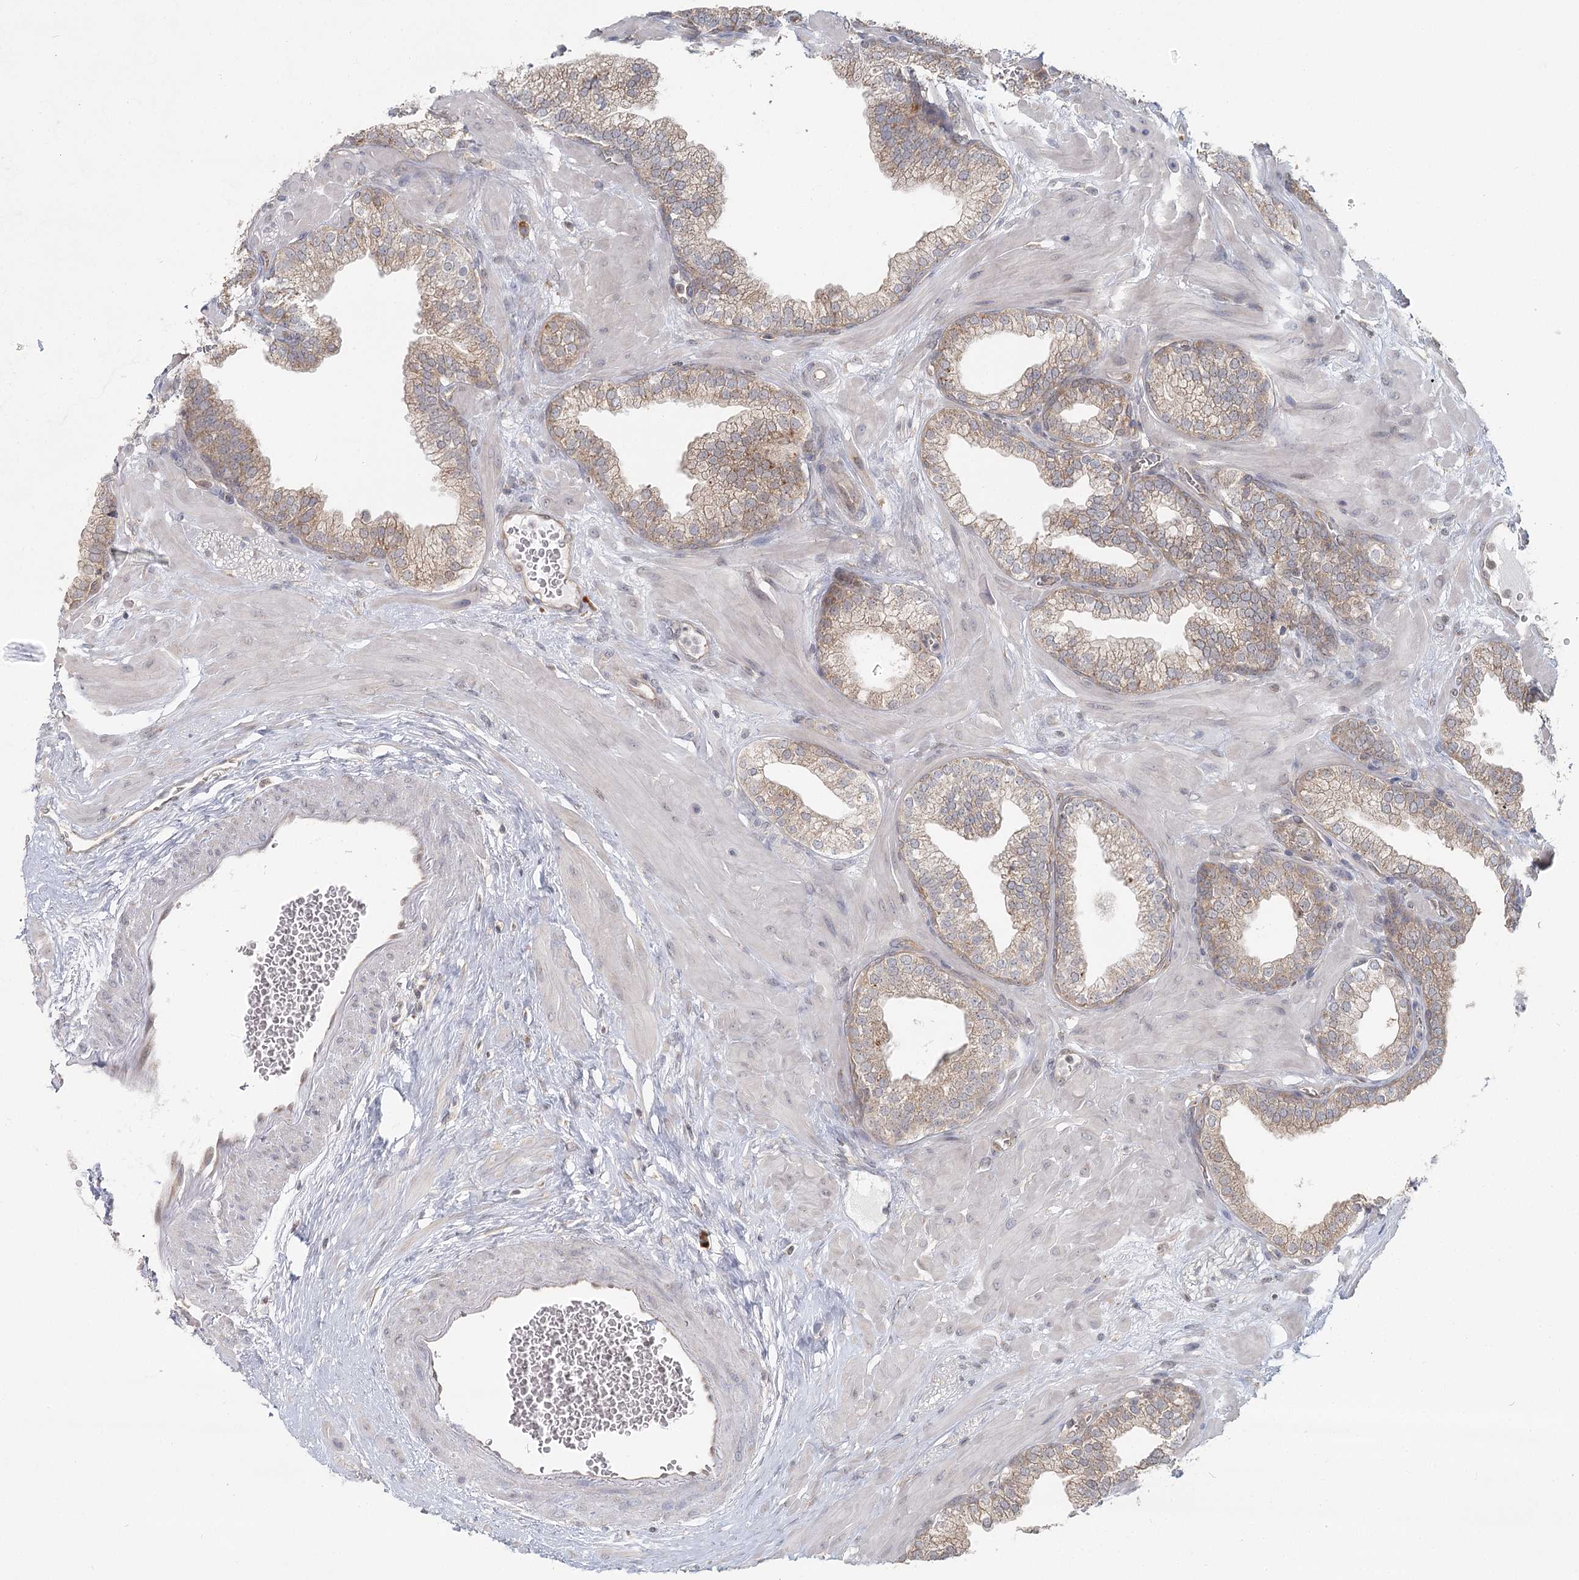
{"staining": {"intensity": "weak", "quantity": ">75%", "location": "cytoplasmic/membranous"}, "tissue": "prostate", "cell_type": "Glandular cells", "image_type": "normal", "snomed": [{"axis": "morphology", "description": "Normal tissue, NOS"}, {"axis": "morphology", "description": "Urothelial carcinoma, Low grade"}, {"axis": "topography", "description": "Urinary bladder"}, {"axis": "topography", "description": "Prostate"}], "caption": "Brown immunohistochemical staining in unremarkable human prostate reveals weak cytoplasmic/membranous staining in about >75% of glandular cells. (brown staining indicates protein expression, while blue staining denotes nuclei).", "gene": "THNSL1", "patient": {"sex": "male", "age": 60}}